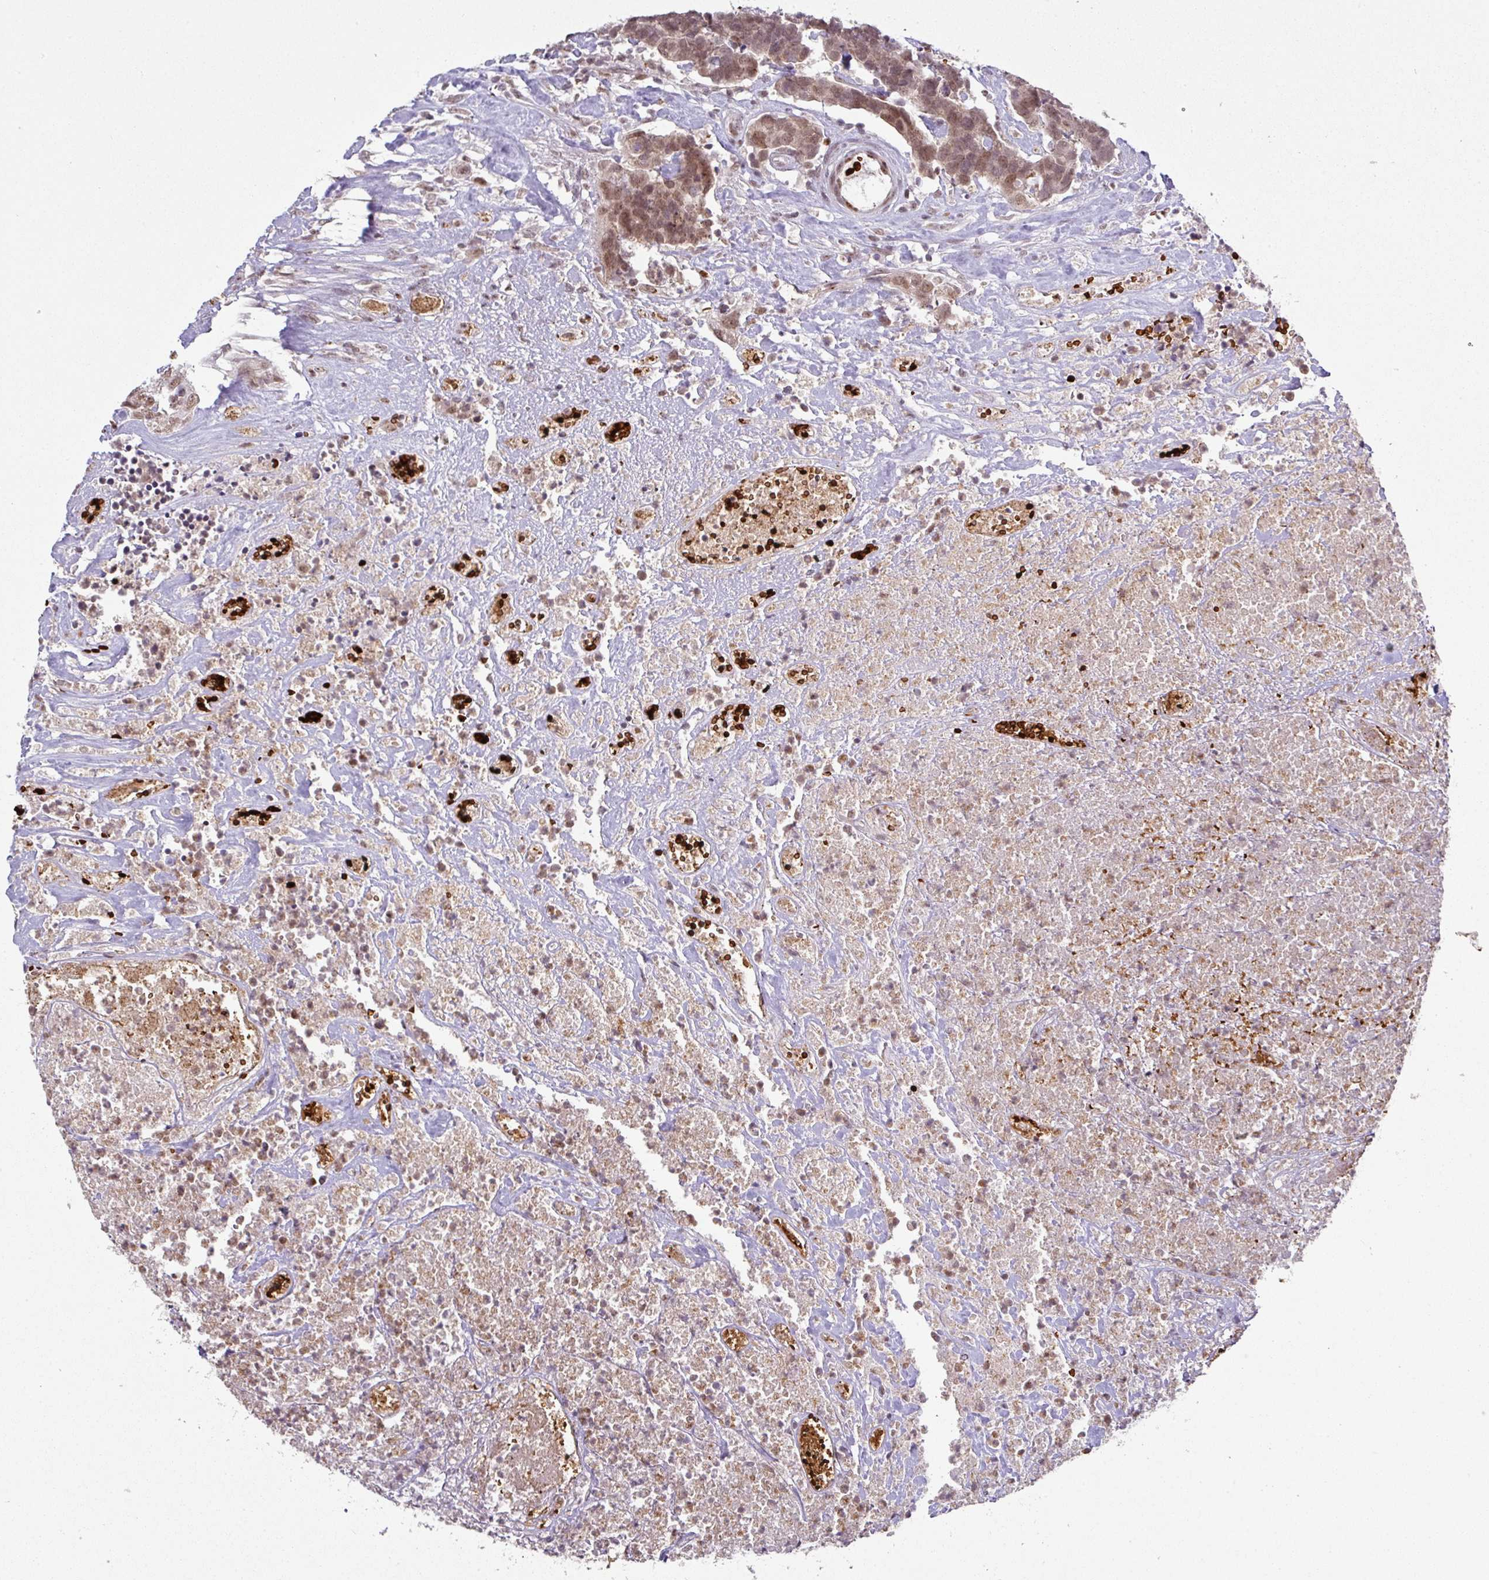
{"staining": {"intensity": "moderate", "quantity": ">75%", "location": "cytoplasmic/membranous,nuclear"}, "tissue": "carcinoid", "cell_type": "Tumor cells", "image_type": "cancer", "snomed": [{"axis": "morphology", "description": "Carcinoma, NOS"}, {"axis": "morphology", "description": "Carcinoid, malignant, NOS"}, {"axis": "topography", "description": "Urinary bladder"}], "caption": "Carcinoid tissue shows moderate cytoplasmic/membranous and nuclear expression in about >75% of tumor cells (Stains: DAB in brown, nuclei in blue, Microscopy: brightfield microscopy at high magnification).", "gene": "NEIL1", "patient": {"sex": "male", "age": 57}}